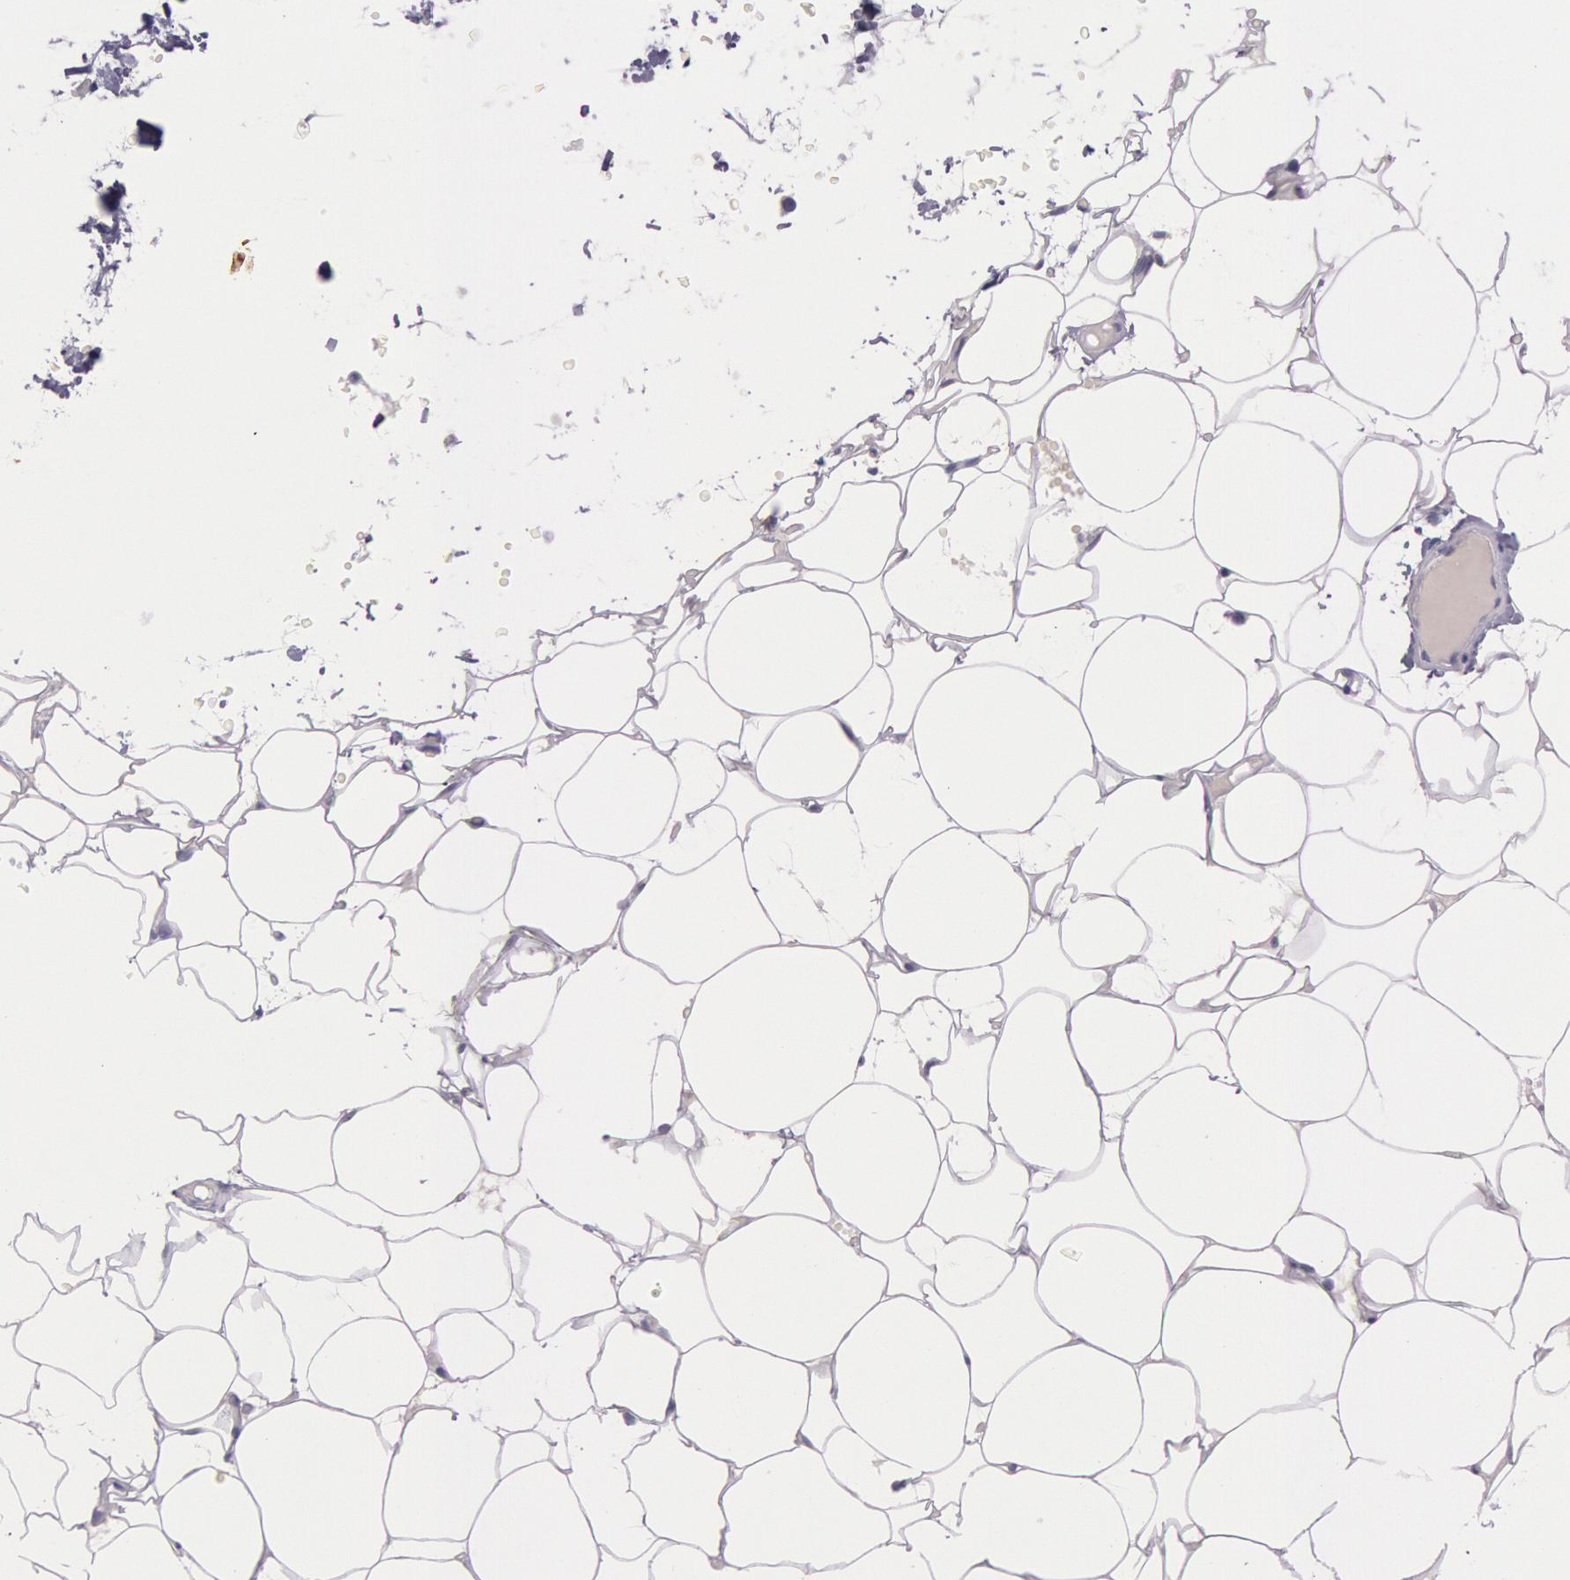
{"staining": {"intensity": "negative", "quantity": "none", "location": "none"}, "tissue": "adipose tissue", "cell_type": "Adipocytes", "image_type": "normal", "snomed": [{"axis": "morphology", "description": "Normal tissue, NOS"}, {"axis": "morphology", "description": "Fibrosis, NOS"}, {"axis": "topography", "description": "Breast"}], "caption": "IHC image of benign human adipose tissue stained for a protein (brown), which exhibits no staining in adipocytes.", "gene": "EGFR", "patient": {"sex": "female", "age": 24}}